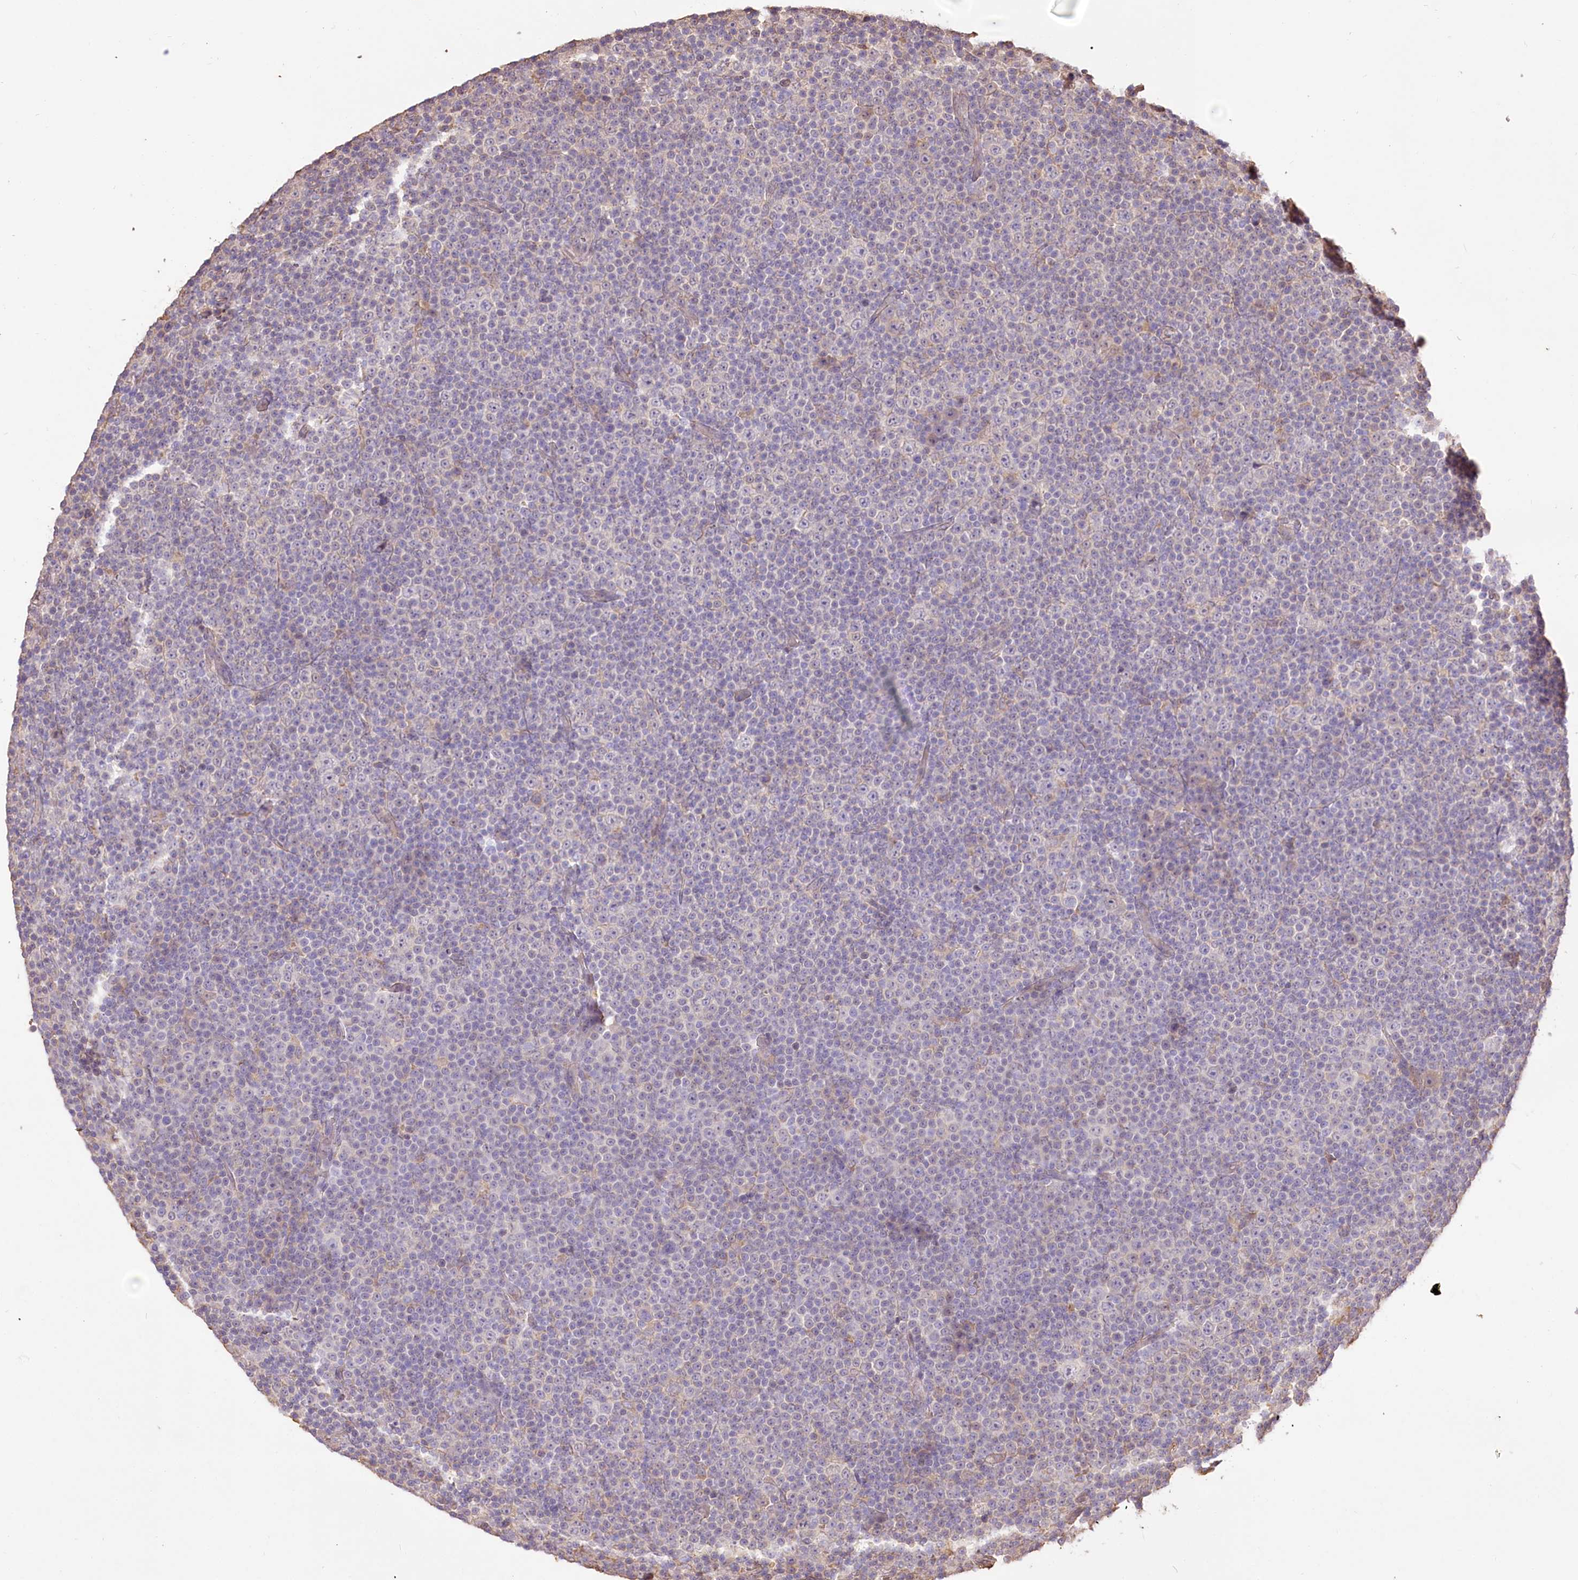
{"staining": {"intensity": "negative", "quantity": "none", "location": "none"}, "tissue": "lymphoma", "cell_type": "Tumor cells", "image_type": "cancer", "snomed": [{"axis": "morphology", "description": "Malignant lymphoma, non-Hodgkin's type, Low grade"}, {"axis": "topography", "description": "Lymph node"}], "caption": "Immunohistochemistry micrograph of neoplastic tissue: malignant lymphoma, non-Hodgkin's type (low-grade) stained with DAB demonstrates no significant protein positivity in tumor cells.", "gene": "R3HDM2", "patient": {"sex": "female", "age": 67}}